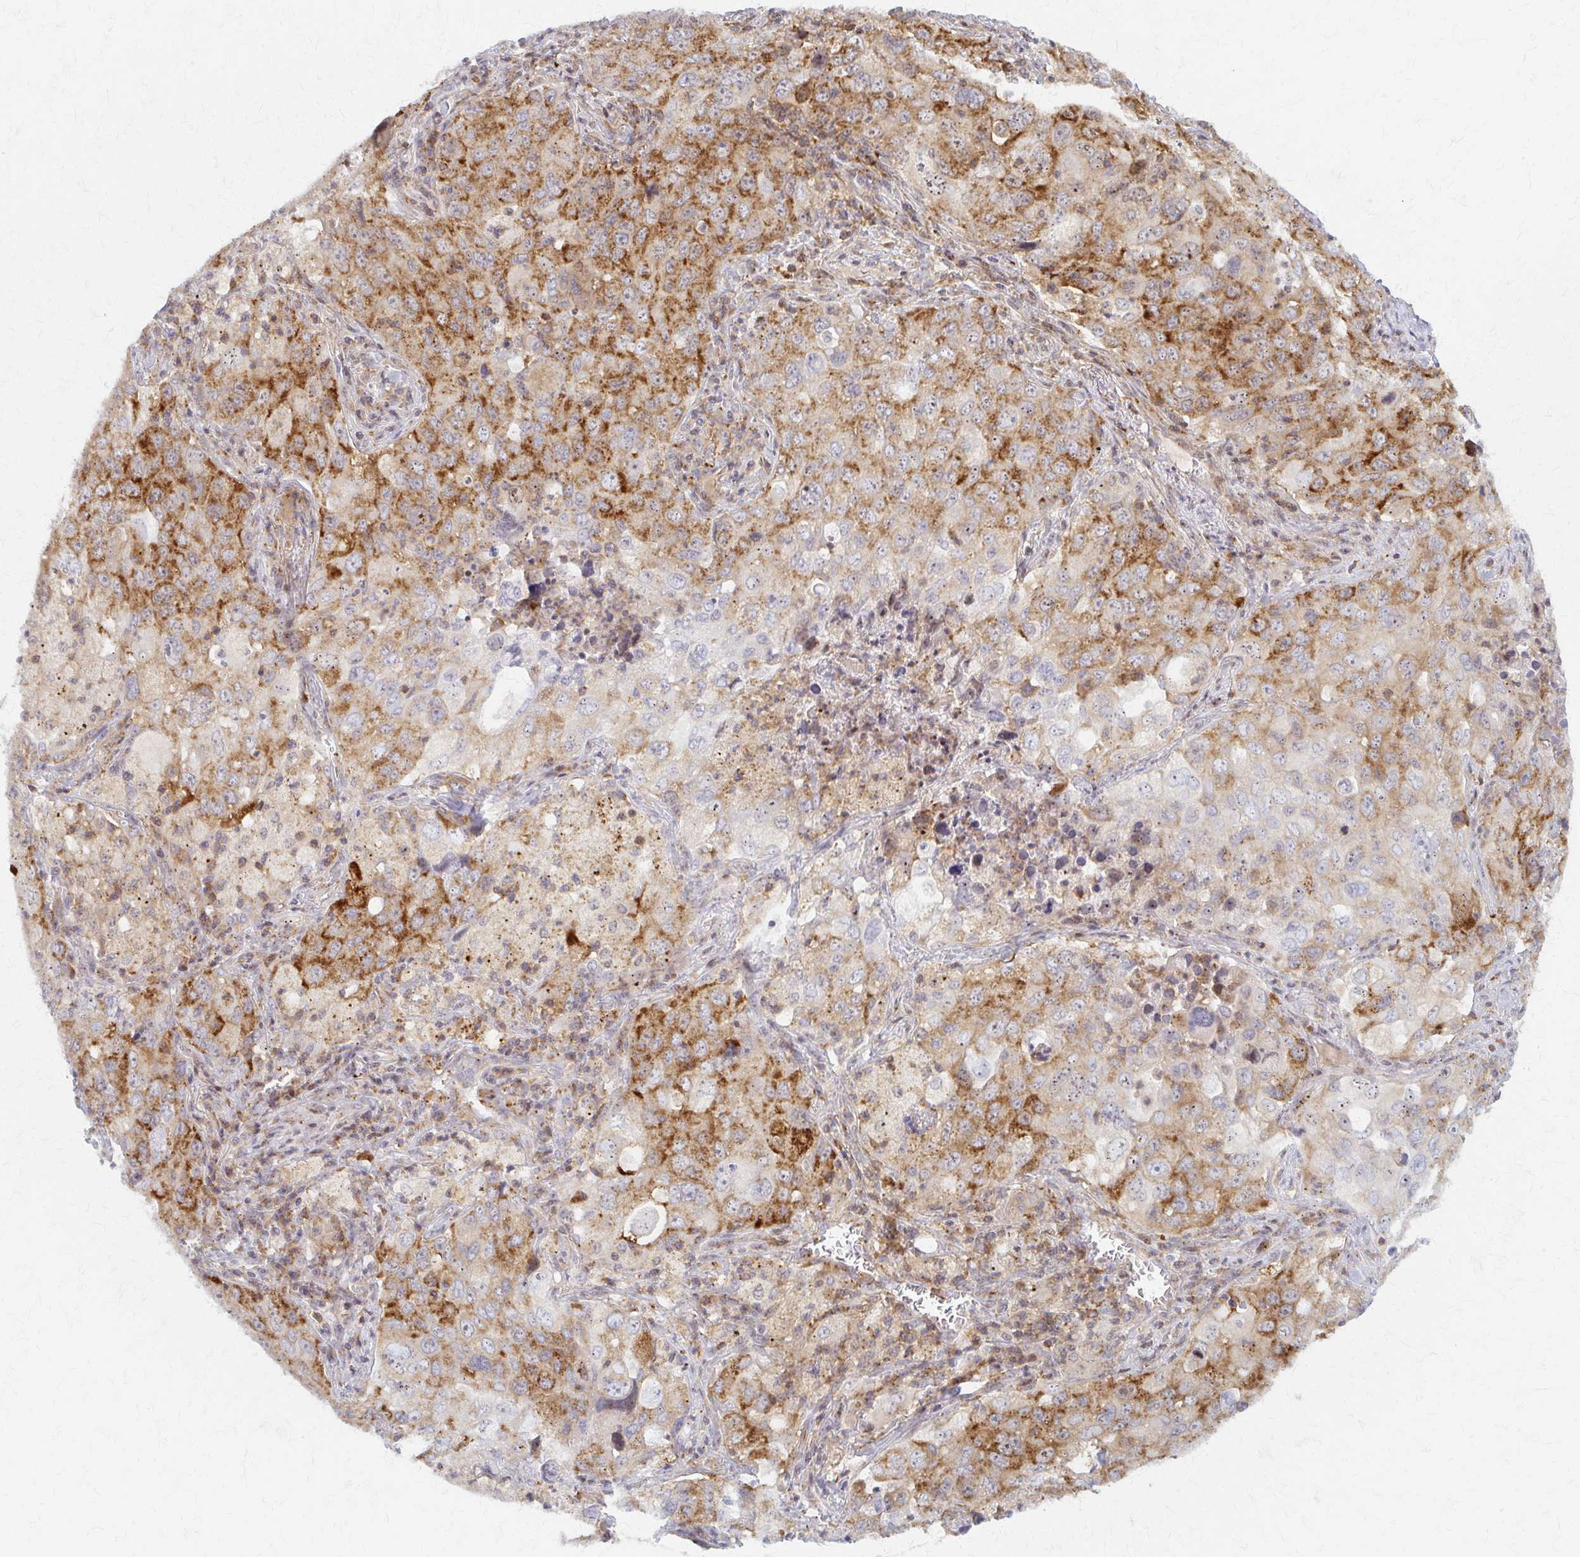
{"staining": {"intensity": "moderate", "quantity": "25%-75%", "location": "cytoplasmic/membranous"}, "tissue": "lung cancer", "cell_type": "Tumor cells", "image_type": "cancer", "snomed": [{"axis": "morphology", "description": "Adenocarcinoma, NOS"}, {"axis": "morphology", "description": "Adenocarcinoma, metastatic, NOS"}, {"axis": "topography", "description": "Lymph node"}, {"axis": "topography", "description": "Lung"}], "caption": "Moderate cytoplasmic/membranous protein expression is identified in approximately 25%-75% of tumor cells in lung adenocarcinoma.", "gene": "ARHGAP35", "patient": {"sex": "female", "age": 42}}